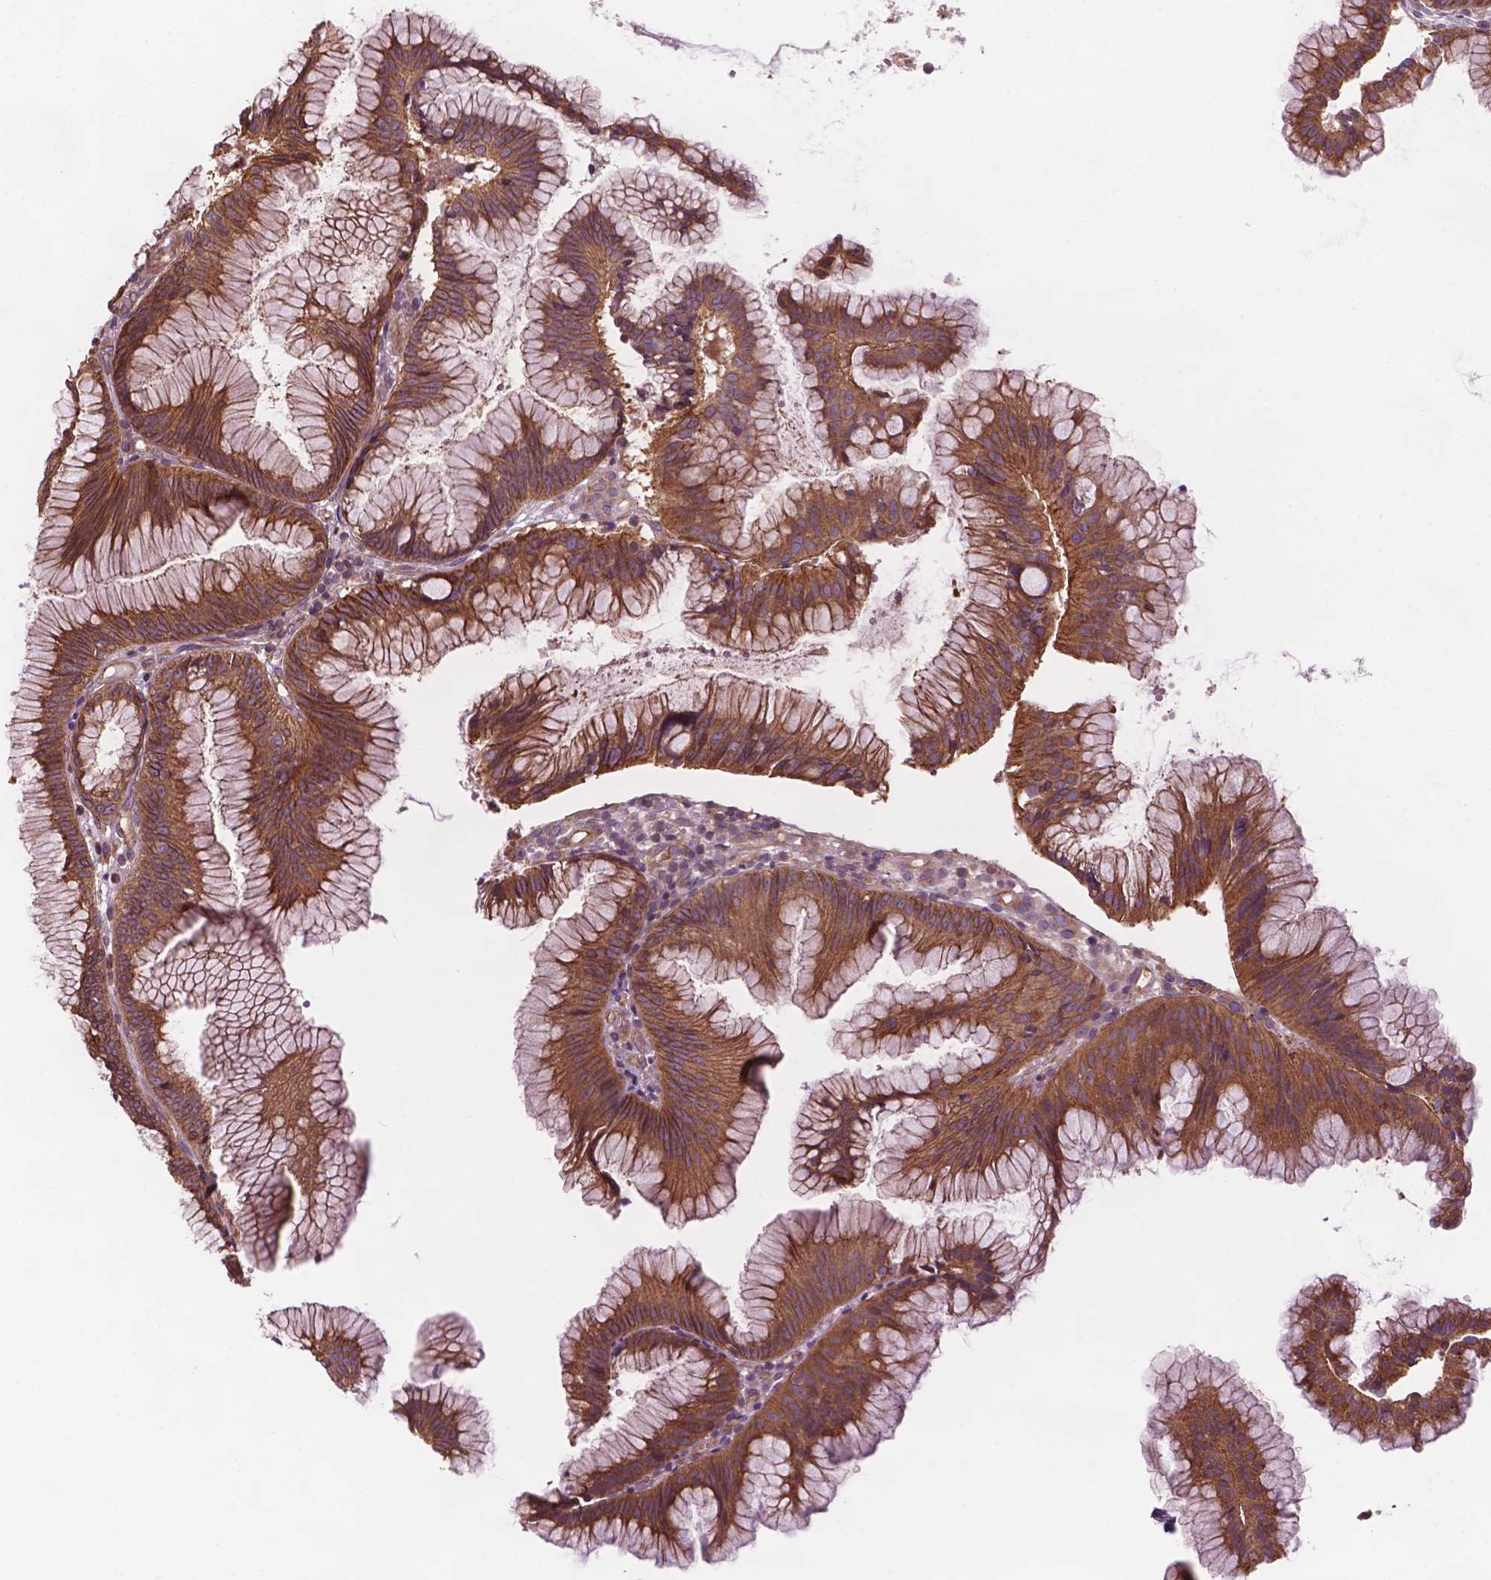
{"staining": {"intensity": "strong", "quantity": ">75%", "location": "cytoplasmic/membranous"}, "tissue": "colorectal cancer", "cell_type": "Tumor cells", "image_type": "cancer", "snomed": [{"axis": "morphology", "description": "Adenocarcinoma, NOS"}, {"axis": "topography", "description": "Colon"}], "caption": "Immunohistochemical staining of colorectal adenocarcinoma reveals strong cytoplasmic/membranous protein positivity in about >75% of tumor cells.", "gene": "SURF4", "patient": {"sex": "female", "age": 78}}